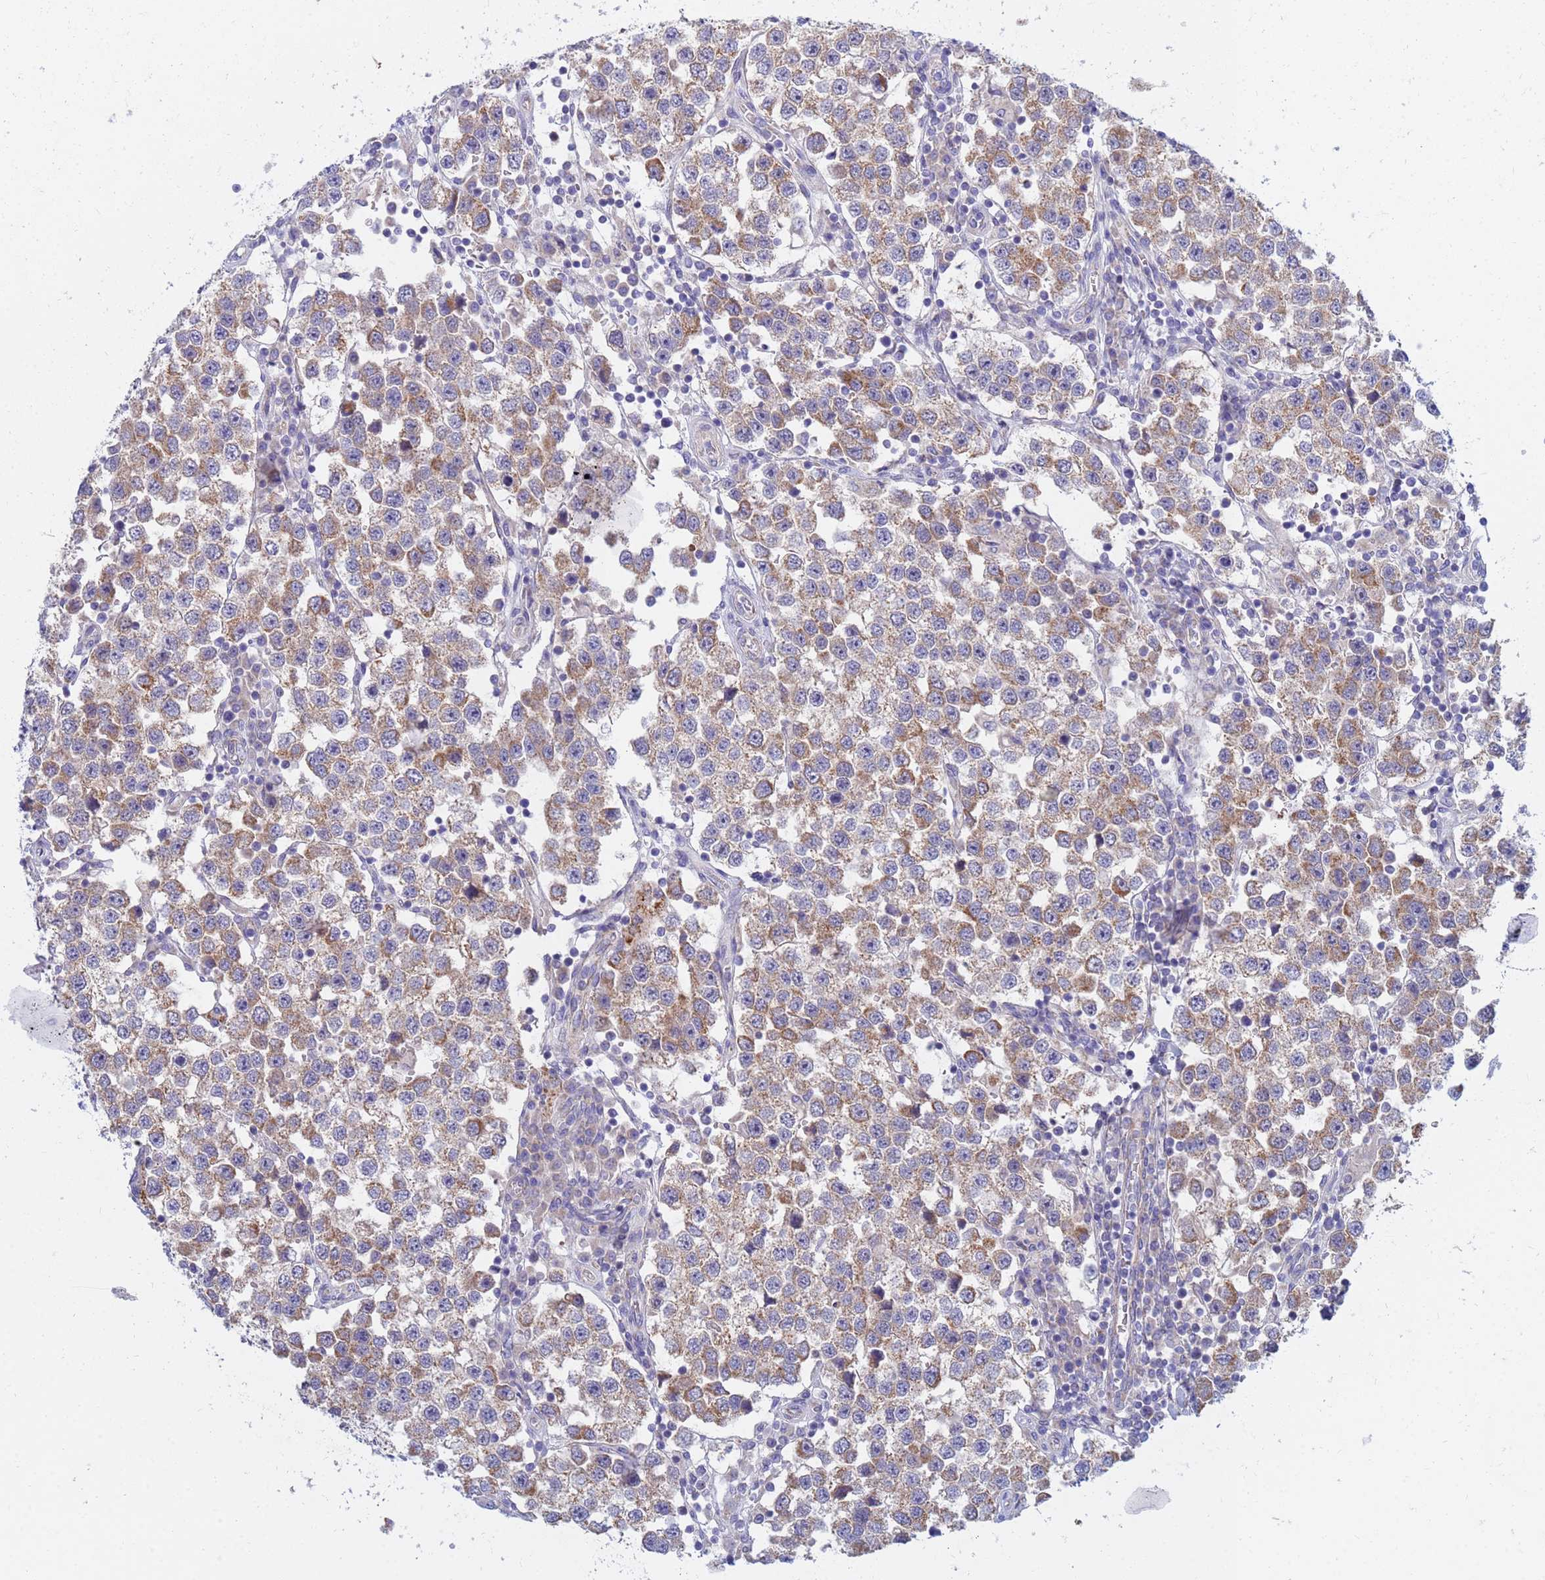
{"staining": {"intensity": "moderate", "quantity": "25%-75%", "location": "cytoplasmic/membranous"}, "tissue": "testis cancer", "cell_type": "Tumor cells", "image_type": "cancer", "snomed": [{"axis": "morphology", "description": "Seminoma, NOS"}, {"axis": "topography", "description": "Testis"}], "caption": "There is medium levels of moderate cytoplasmic/membranous expression in tumor cells of testis cancer, as demonstrated by immunohistochemical staining (brown color).", "gene": "SDR39U1", "patient": {"sex": "male", "age": 37}}